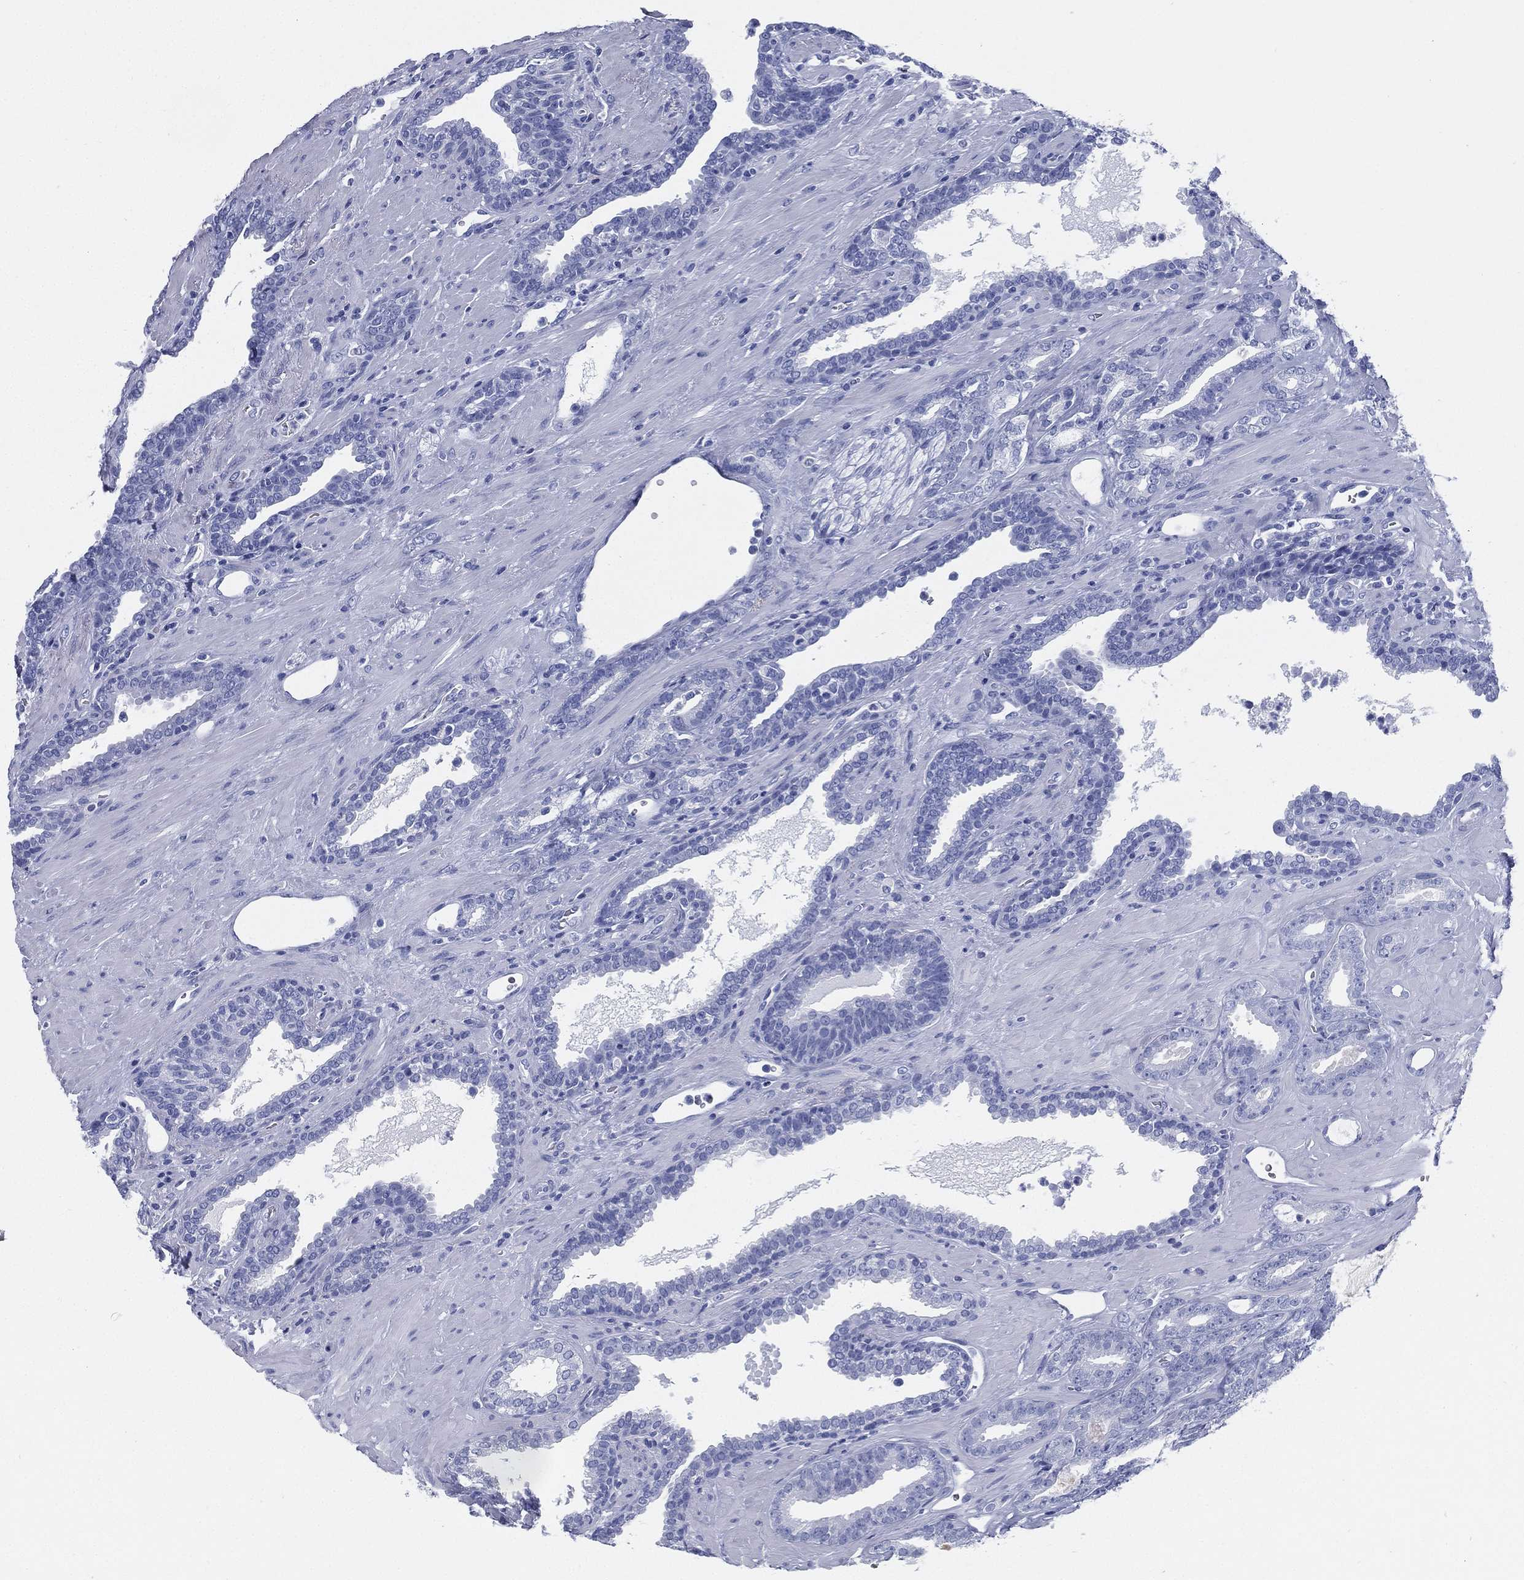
{"staining": {"intensity": "negative", "quantity": "none", "location": "none"}, "tissue": "prostate cancer", "cell_type": "Tumor cells", "image_type": "cancer", "snomed": [{"axis": "morphology", "description": "Adenocarcinoma, Low grade"}, {"axis": "topography", "description": "Prostate"}], "caption": "A photomicrograph of human low-grade adenocarcinoma (prostate) is negative for staining in tumor cells.", "gene": "TMEM252", "patient": {"sex": "male", "age": 61}}